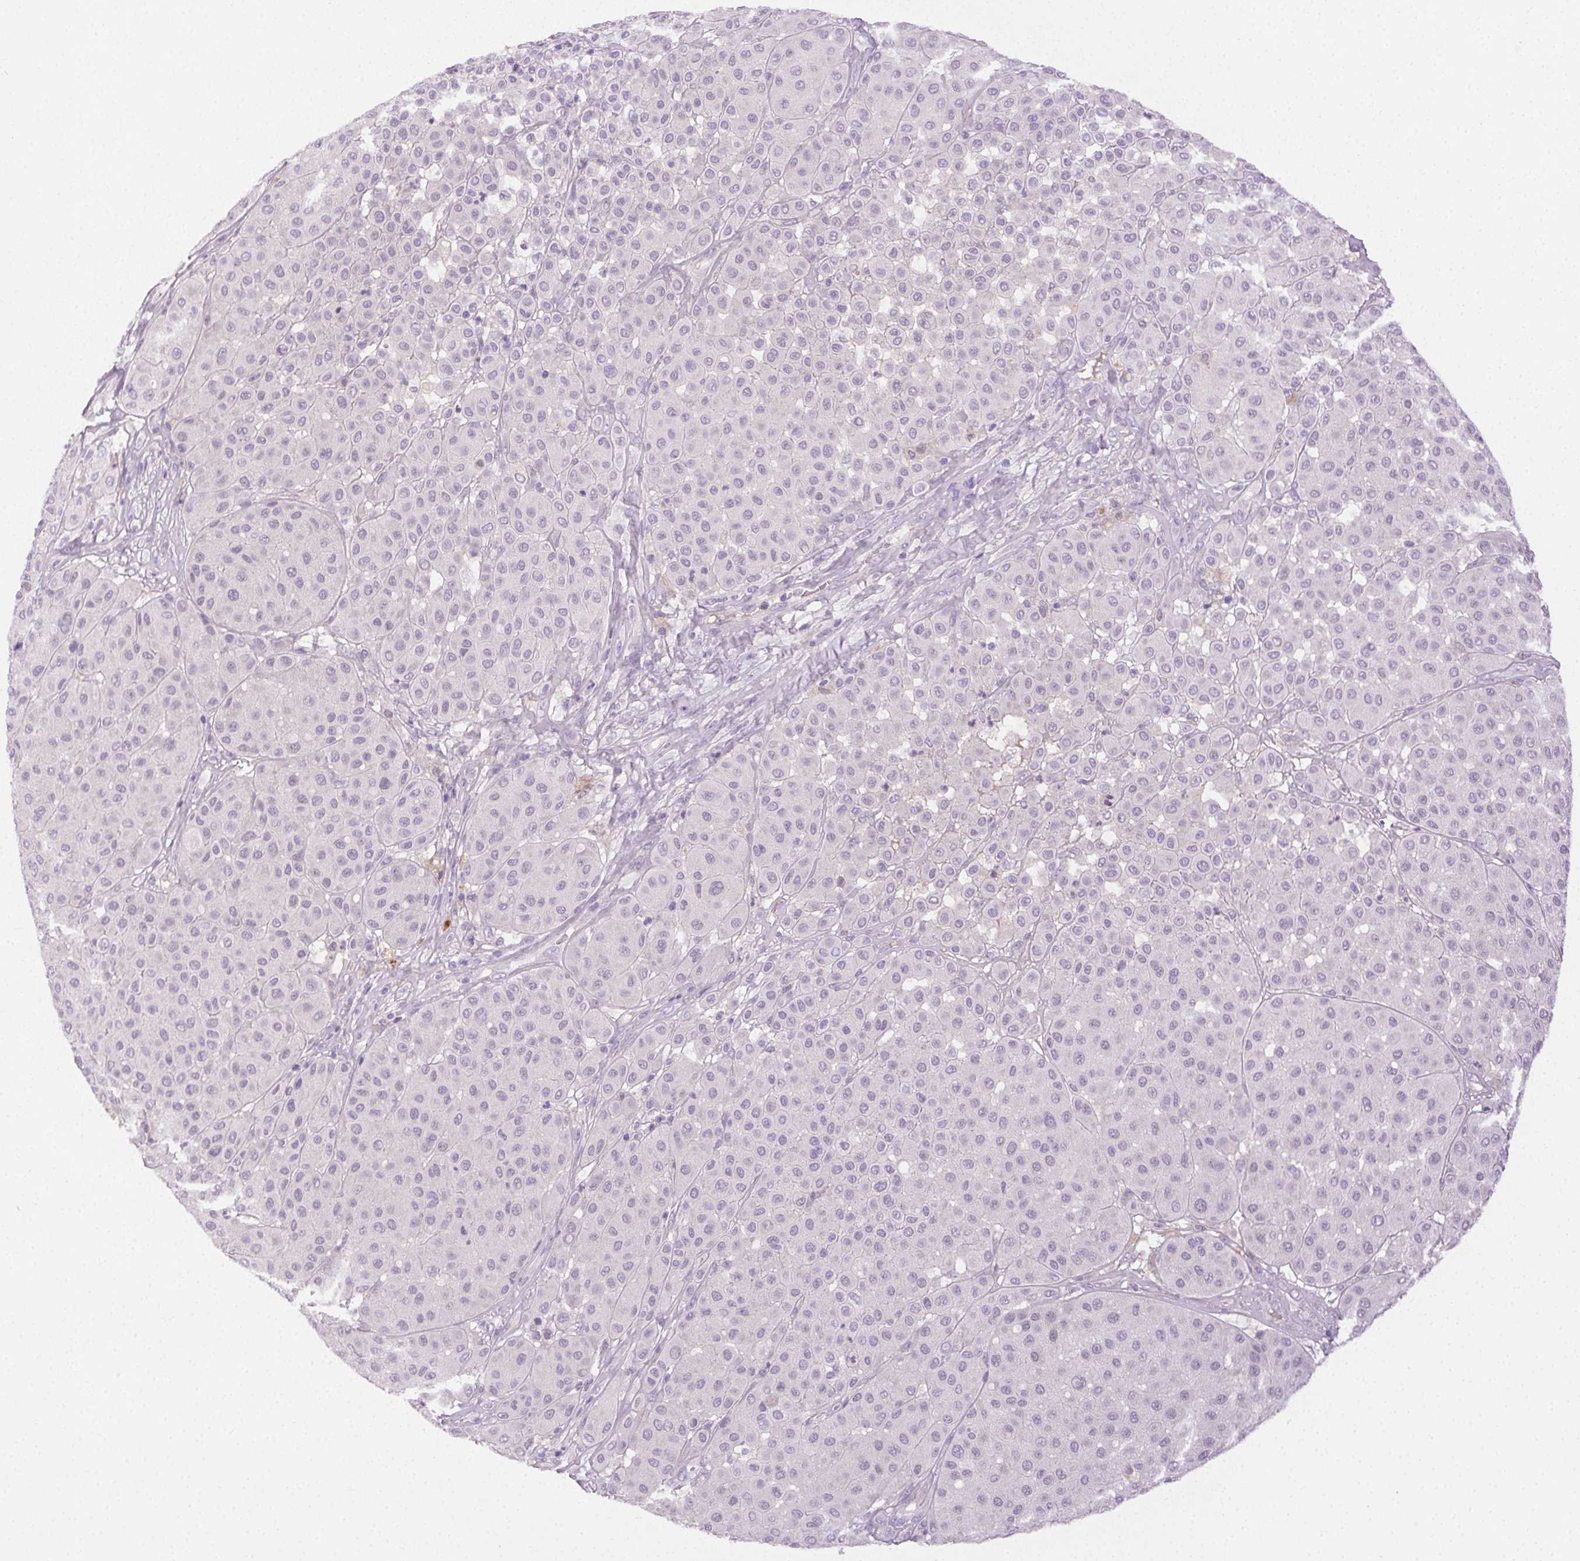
{"staining": {"intensity": "negative", "quantity": "none", "location": "none"}, "tissue": "melanoma", "cell_type": "Tumor cells", "image_type": "cancer", "snomed": [{"axis": "morphology", "description": "Malignant melanoma, Metastatic site"}, {"axis": "topography", "description": "Smooth muscle"}], "caption": "Immunohistochemistry photomicrograph of neoplastic tissue: human malignant melanoma (metastatic site) stained with DAB shows no significant protein expression in tumor cells.", "gene": "BPIFB2", "patient": {"sex": "male", "age": 41}}